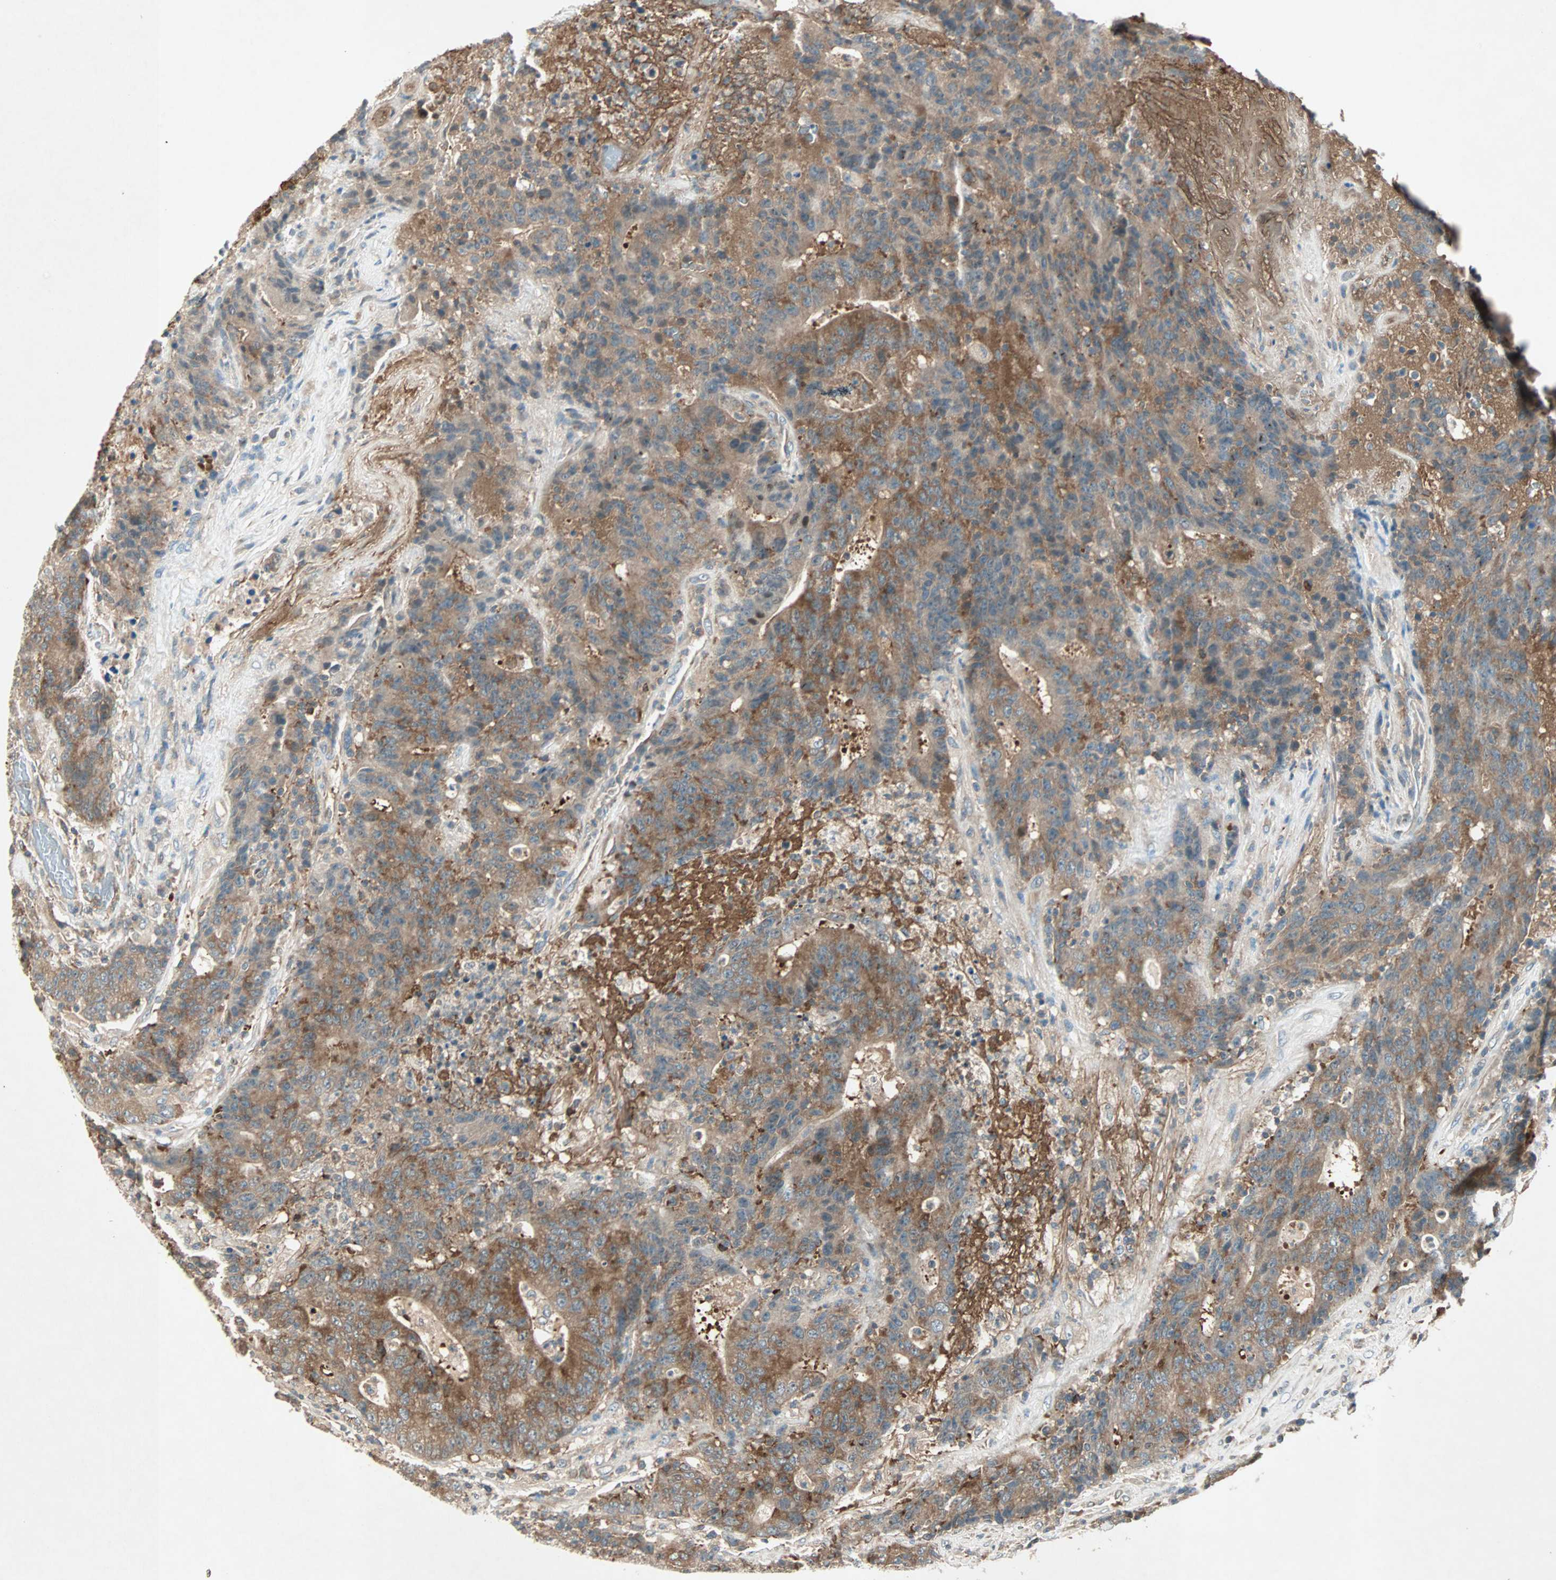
{"staining": {"intensity": "strong", "quantity": ">75%", "location": "cytoplasmic/membranous"}, "tissue": "colorectal cancer", "cell_type": "Tumor cells", "image_type": "cancer", "snomed": [{"axis": "morphology", "description": "Normal tissue, NOS"}, {"axis": "morphology", "description": "Adenocarcinoma, NOS"}, {"axis": "topography", "description": "Colon"}], "caption": "A high-resolution image shows immunohistochemistry (IHC) staining of colorectal cancer (adenocarcinoma), which reveals strong cytoplasmic/membranous positivity in approximately >75% of tumor cells.", "gene": "TEC", "patient": {"sex": "female", "age": 75}}